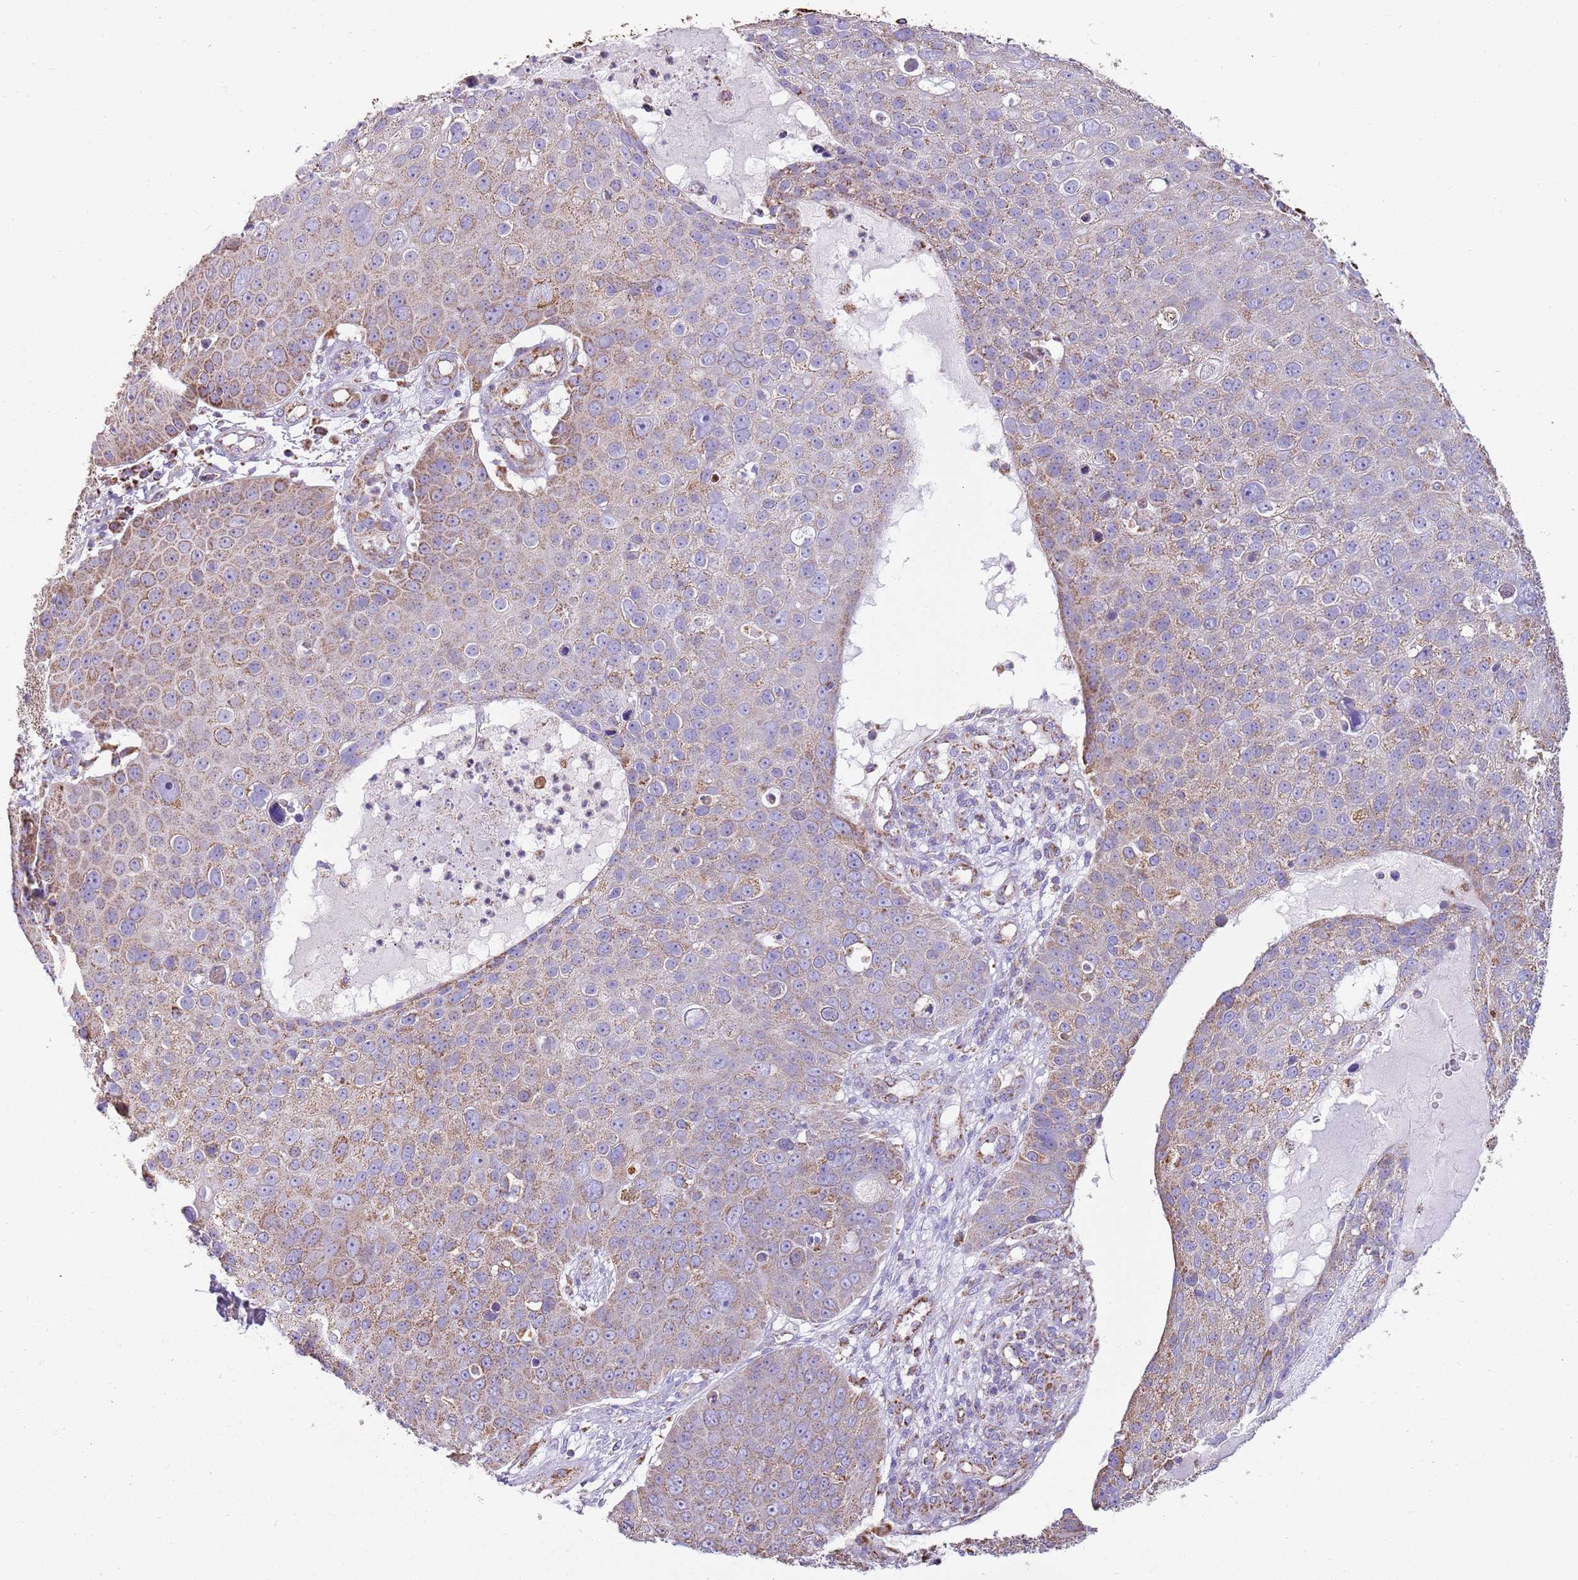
{"staining": {"intensity": "moderate", "quantity": "25%-75%", "location": "cytoplasmic/membranous"}, "tissue": "skin cancer", "cell_type": "Tumor cells", "image_type": "cancer", "snomed": [{"axis": "morphology", "description": "Squamous cell carcinoma, NOS"}, {"axis": "topography", "description": "Skin"}], "caption": "Immunohistochemistry staining of skin cancer, which demonstrates medium levels of moderate cytoplasmic/membranous expression in approximately 25%-75% of tumor cells indicating moderate cytoplasmic/membranous protein positivity. The staining was performed using DAB (3,3'-diaminobenzidine) (brown) for protein detection and nuclei were counterstained in hematoxylin (blue).", "gene": "TTLL1", "patient": {"sex": "male", "age": 71}}